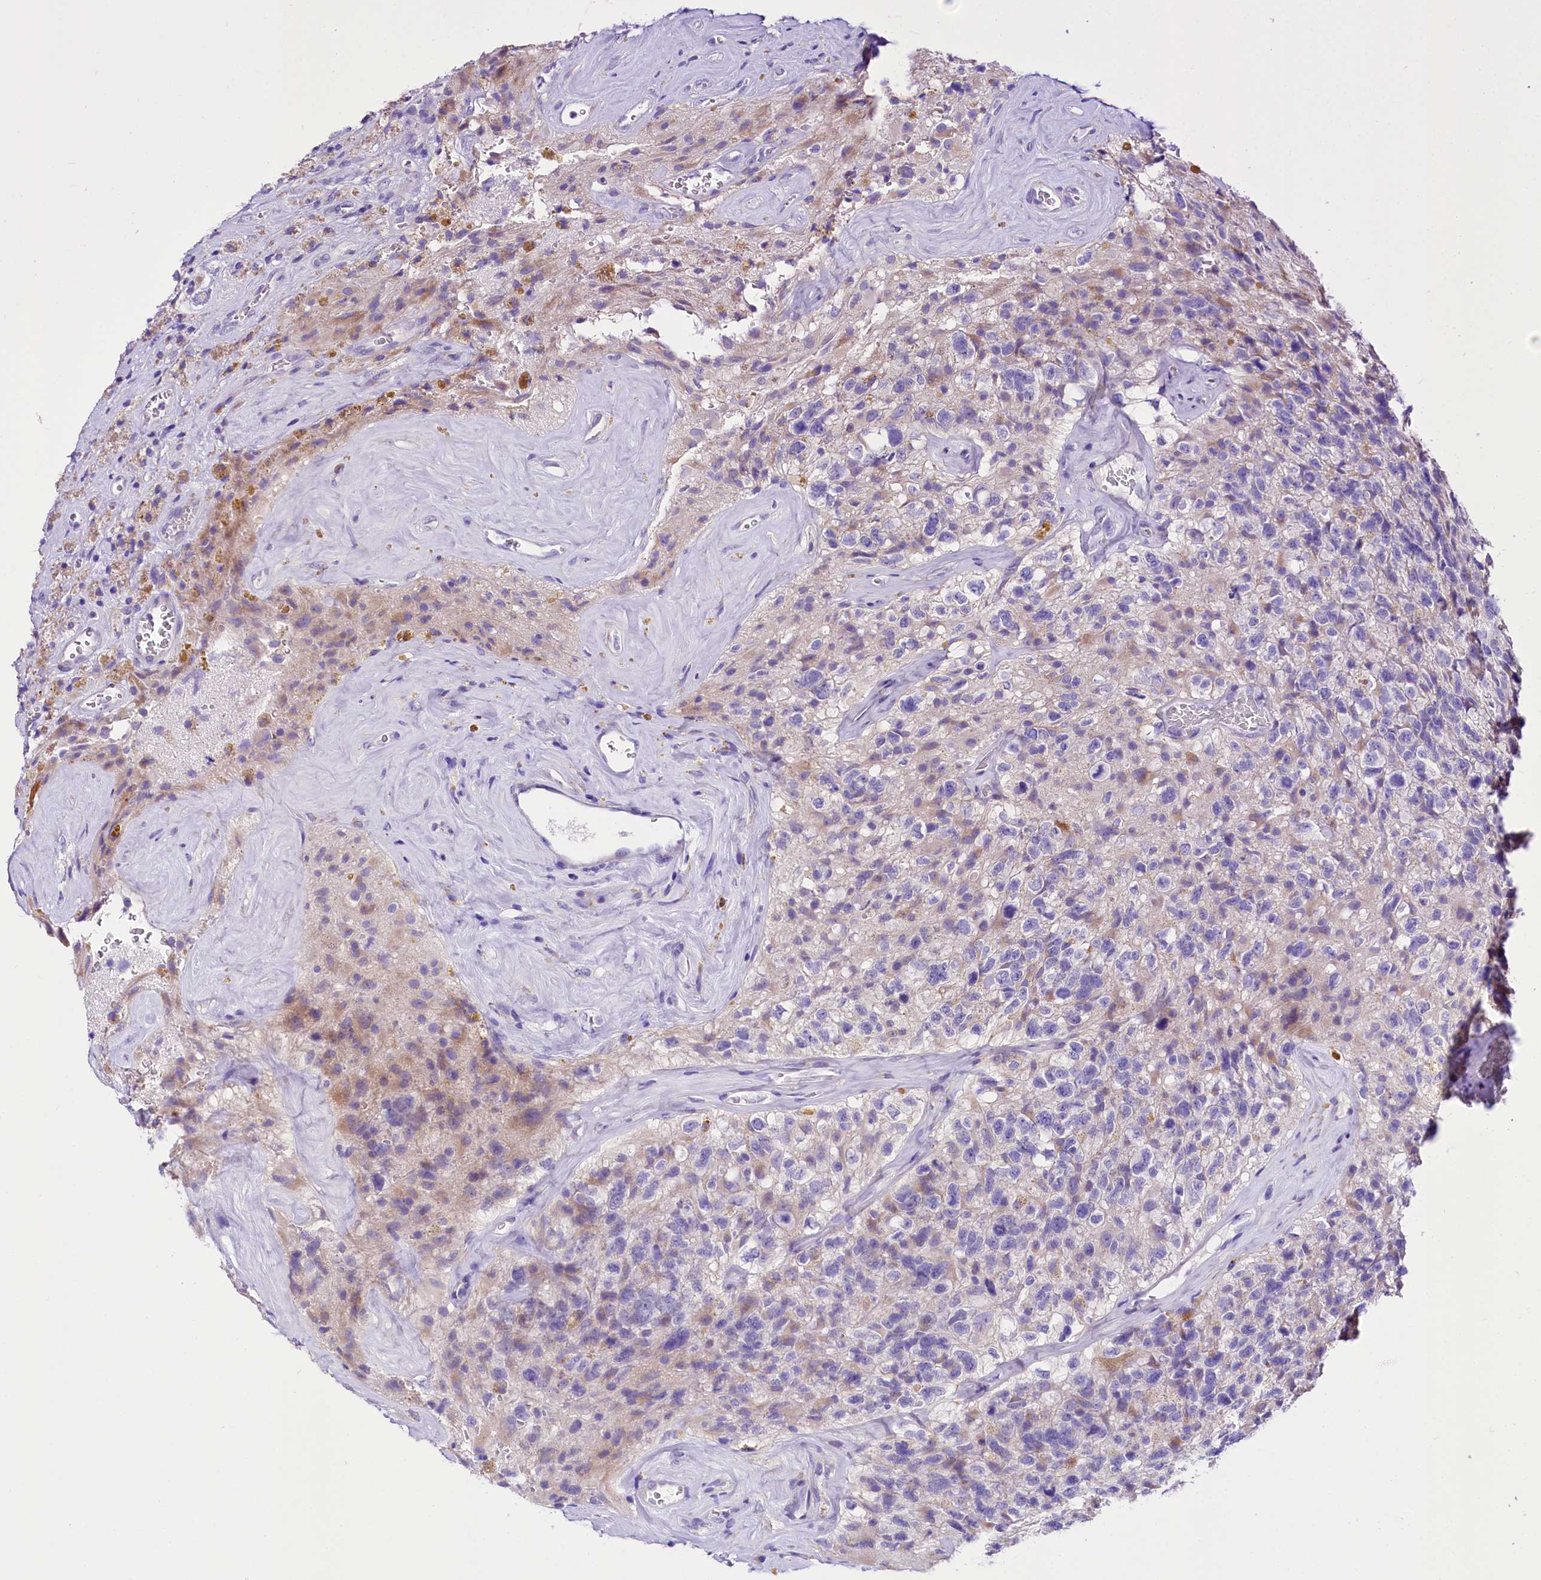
{"staining": {"intensity": "weak", "quantity": ">75%", "location": "cytoplasmic/membranous"}, "tissue": "glioma", "cell_type": "Tumor cells", "image_type": "cancer", "snomed": [{"axis": "morphology", "description": "Glioma, malignant, High grade"}, {"axis": "topography", "description": "Brain"}], "caption": "This is a micrograph of immunohistochemistry (IHC) staining of malignant glioma (high-grade), which shows weak expression in the cytoplasmic/membranous of tumor cells.", "gene": "A2ML1", "patient": {"sex": "male", "age": 69}}